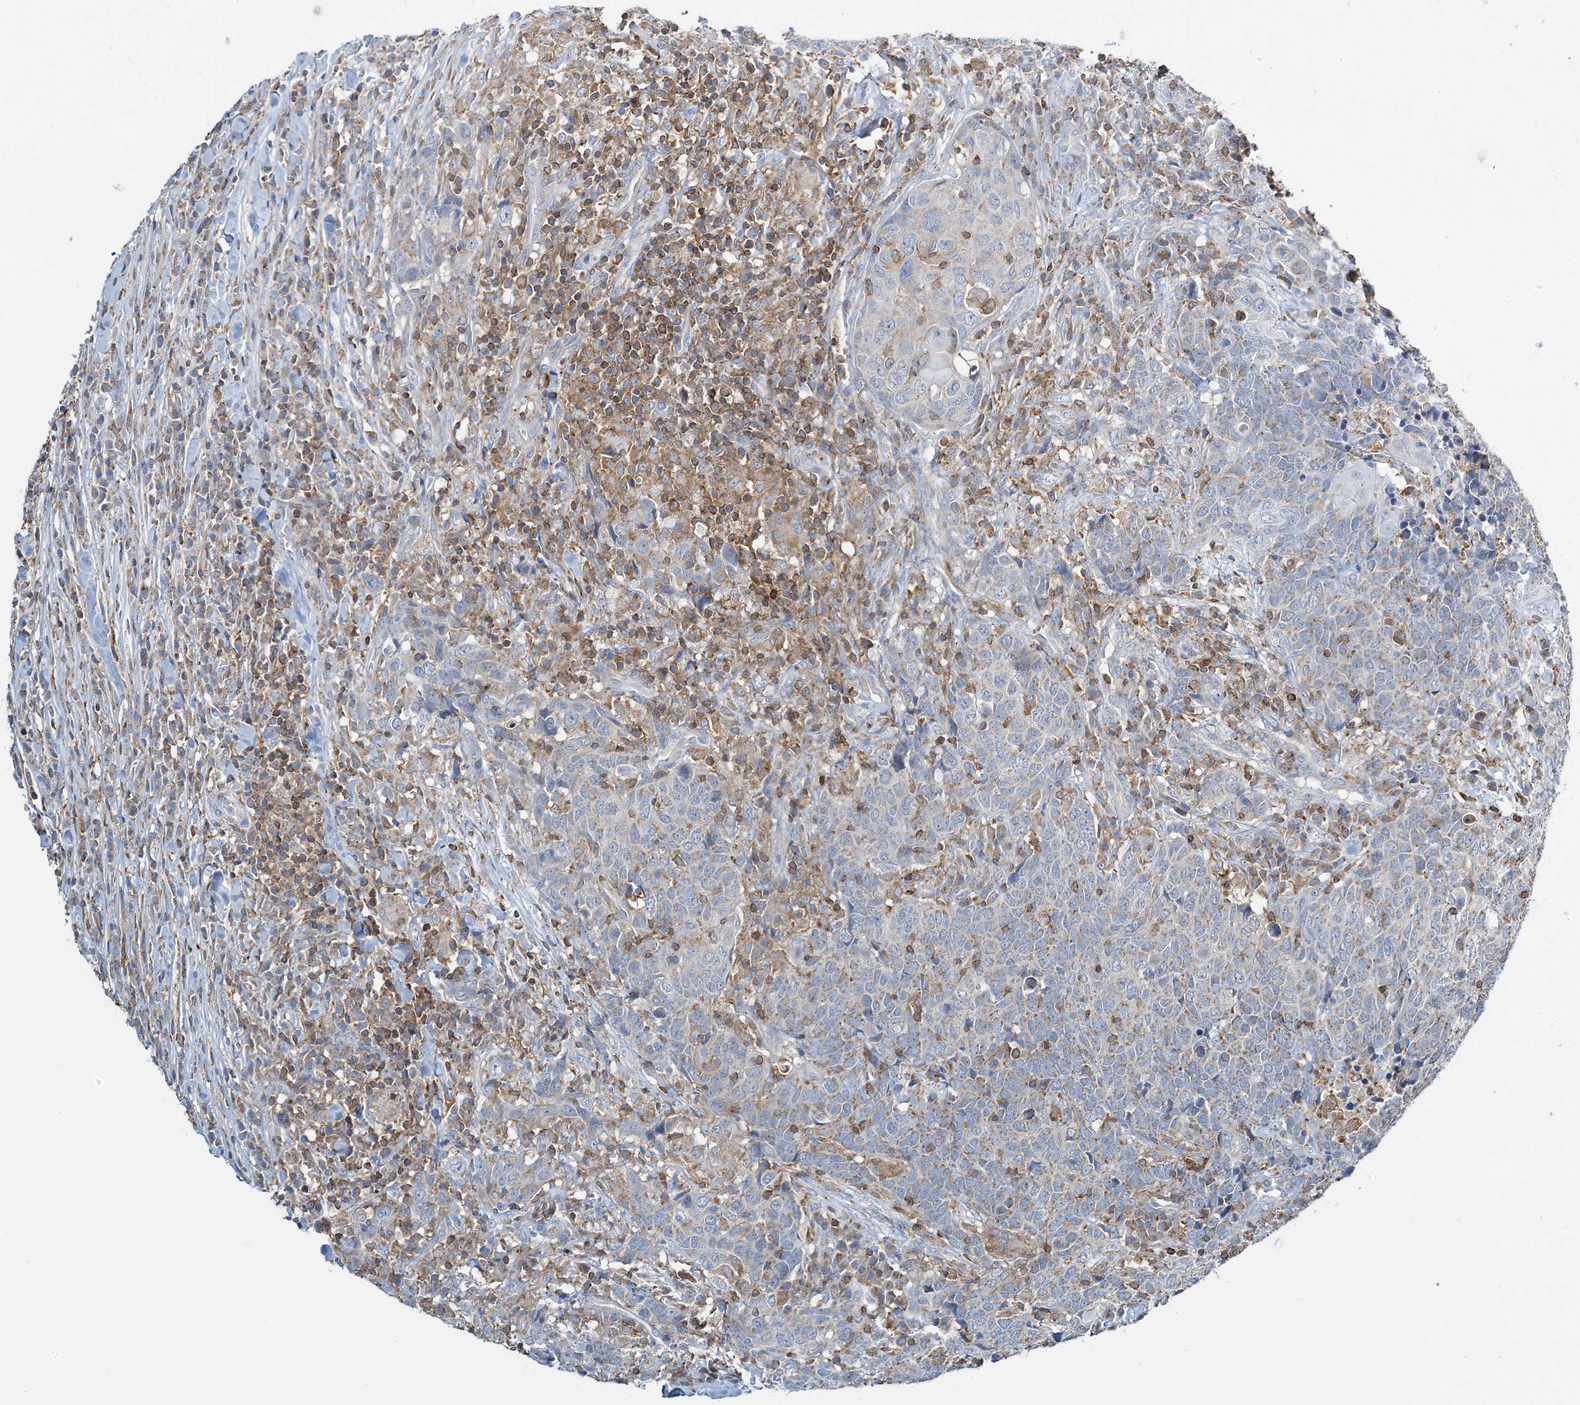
{"staining": {"intensity": "weak", "quantity": "25%-75%", "location": "cytoplasmic/membranous"}, "tissue": "head and neck cancer", "cell_type": "Tumor cells", "image_type": "cancer", "snomed": [{"axis": "morphology", "description": "Squamous cell carcinoma, NOS"}, {"axis": "topography", "description": "Head-Neck"}], "caption": "The photomicrograph exhibits a brown stain indicating the presence of a protein in the cytoplasmic/membranous of tumor cells in head and neck cancer. (DAB (3,3'-diaminobenzidine) = brown stain, brightfield microscopy at high magnification).", "gene": "TMLHE", "patient": {"sex": "male", "age": 66}}